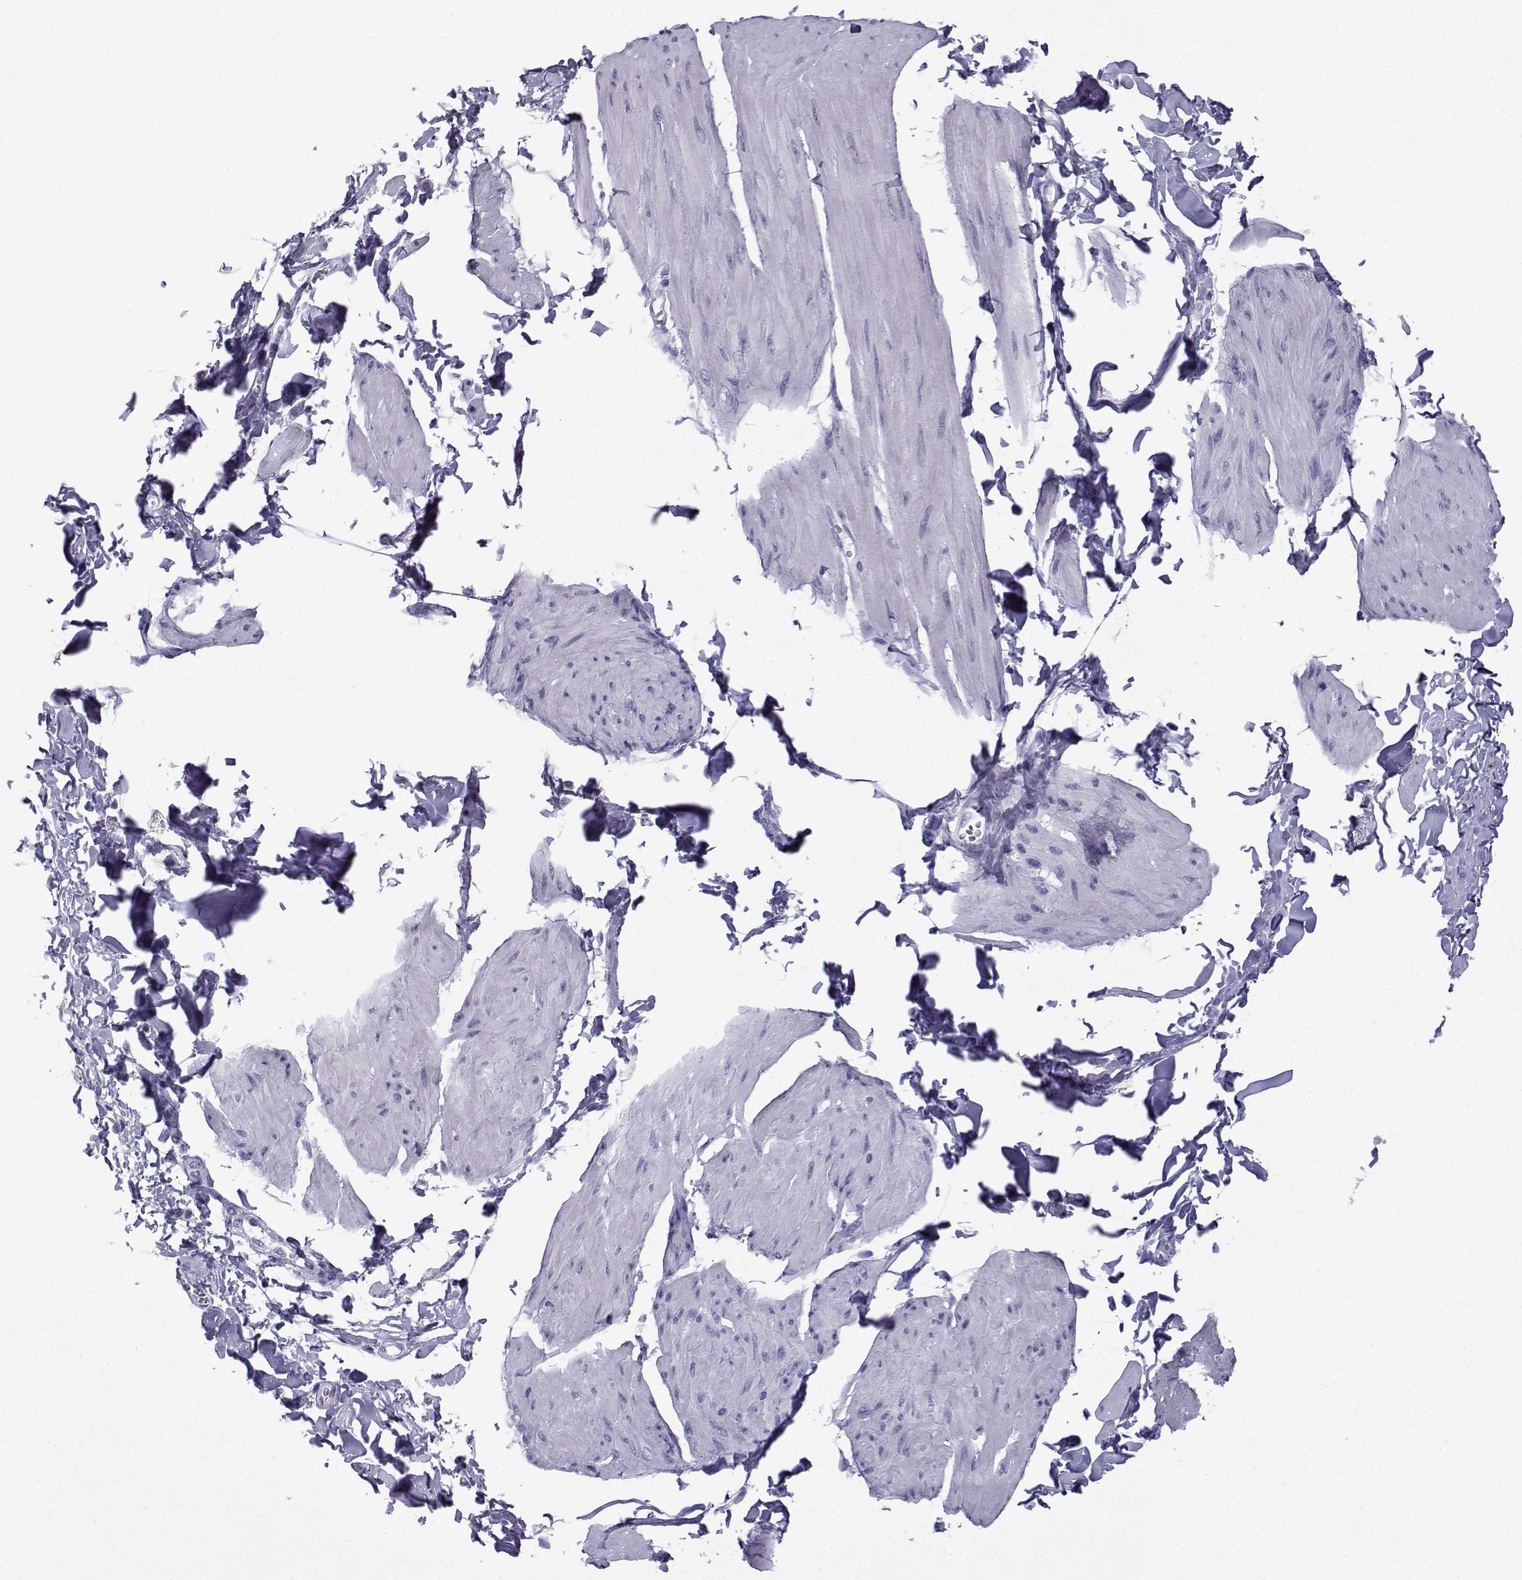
{"staining": {"intensity": "negative", "quantity": "none", "location": "none"}, "tissue": "smooth muscle", "cell_type": "Smooth muscle cells", "image_type": "normal", "snomed": [{"axis": "morphology", "description": "Normal tissue, NOS"}, {"axis": "topography", "description": "Adipose tissue"}, {"axis": "topography", "description": "Smooth muscle"}, {"axis": "topography", "description": "Peripheral nerve tissue"}], "caption": "Smooth muscle cells show no significant protein expression in normal smooth muscle. (DAB immunohistochemistry (IHC) visualized using brightfield microscopy, high magnification).", "gene": "TRIM46", "patient": {"sex": "male", "age": 83}}